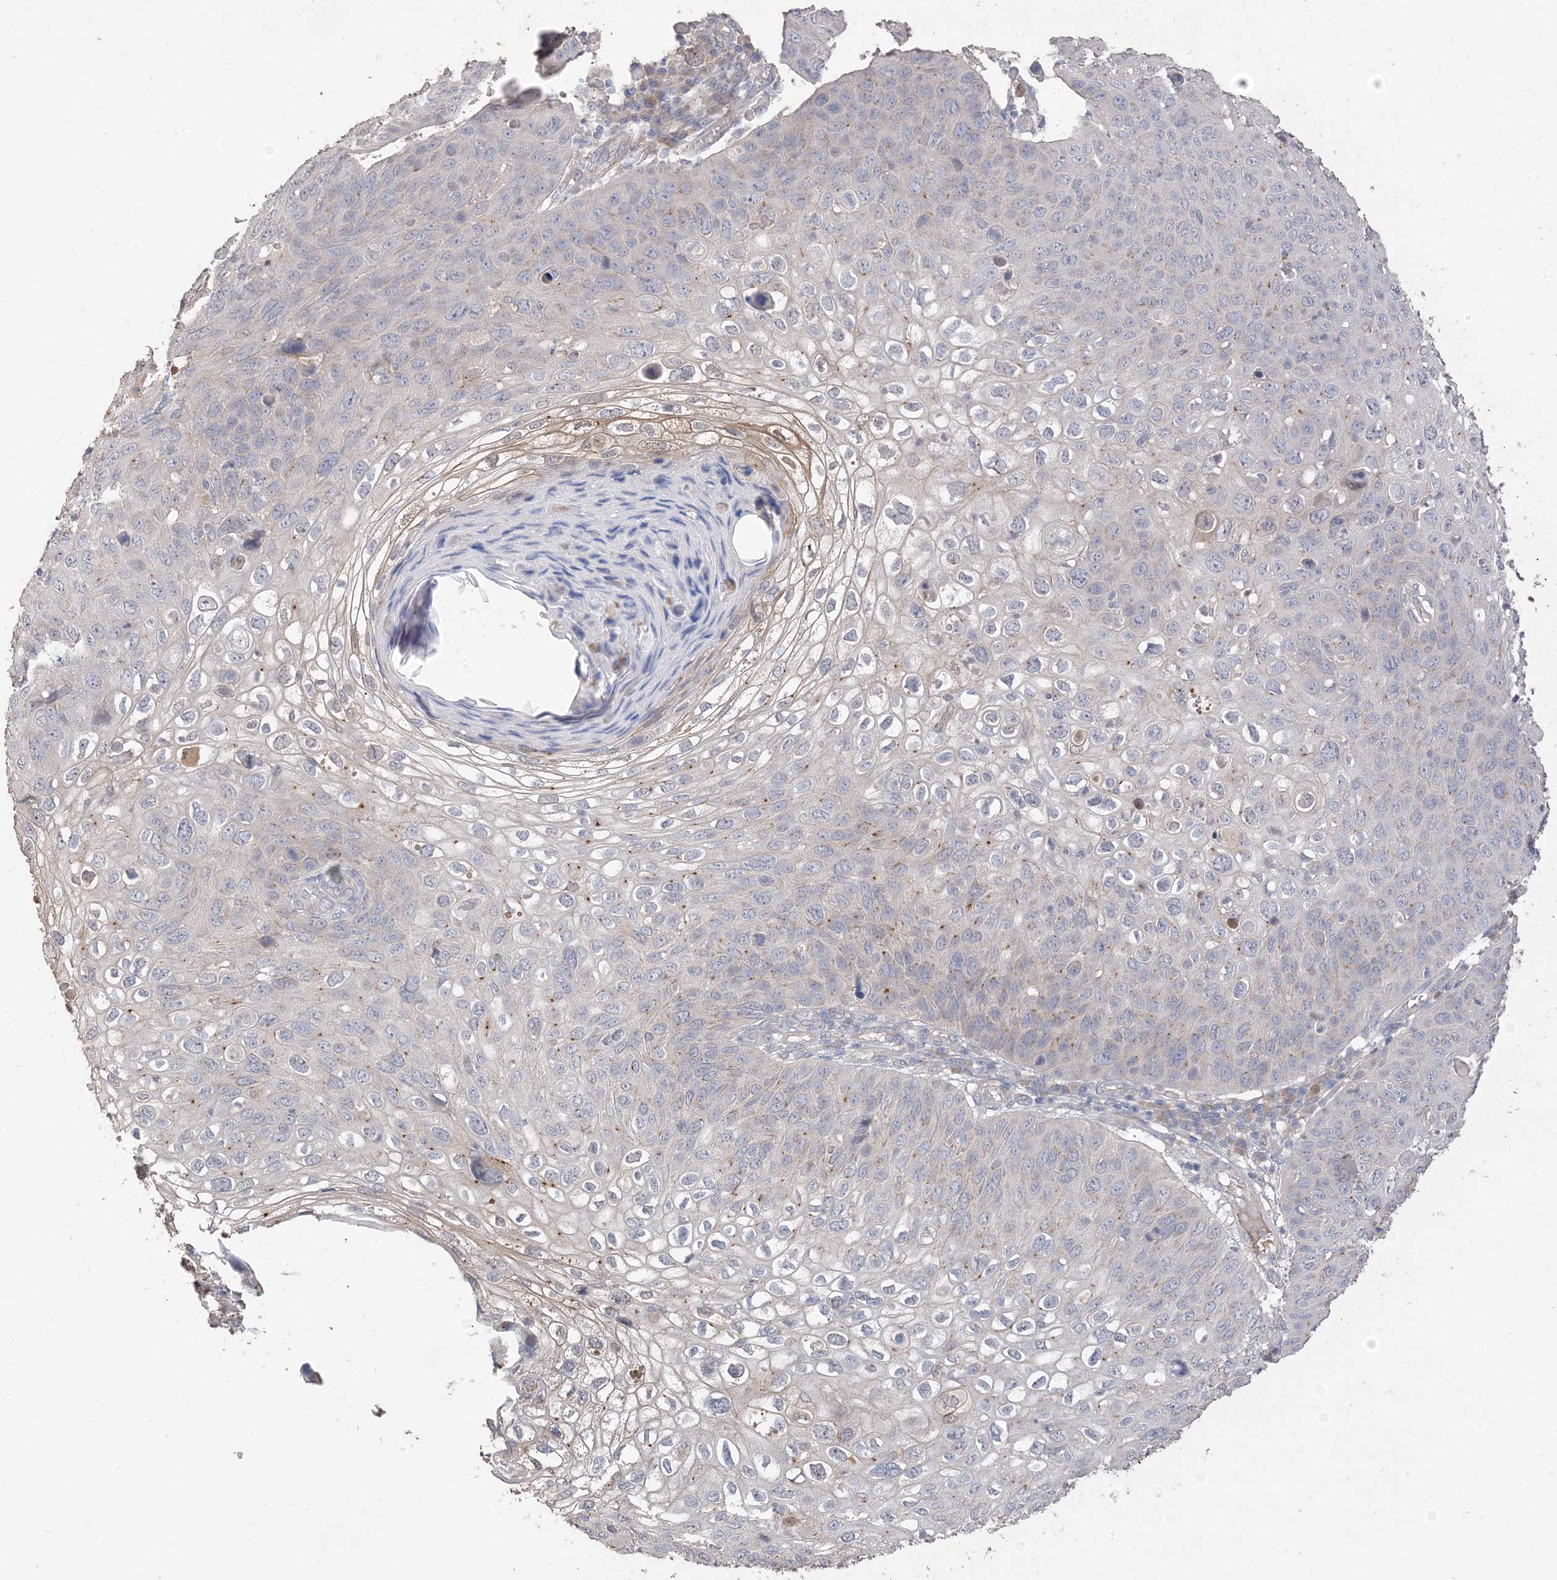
{"staining": {"intensity": "negative", "quantity": "none", "location": "none"}, "tissue": "skin cancer", "cell_type": "Tumor cells", "image_type": "cancer", "snomed": [{"axis": "morphology", "description": "Squamous cell carcinoma, NOS"}, {"axis": "topography", "description": "Skin"}], "caption": "Immunohistochemistry (IHC) image of neoplastic tissue: skin cancer (squamous cell carcinoma) stained with DAB (3,3'-diaminobenzidine) exhibits no significant protein staining in tumor cells.", "gene": "RNF175", "patient": {"sex": "female", "age": 90}}